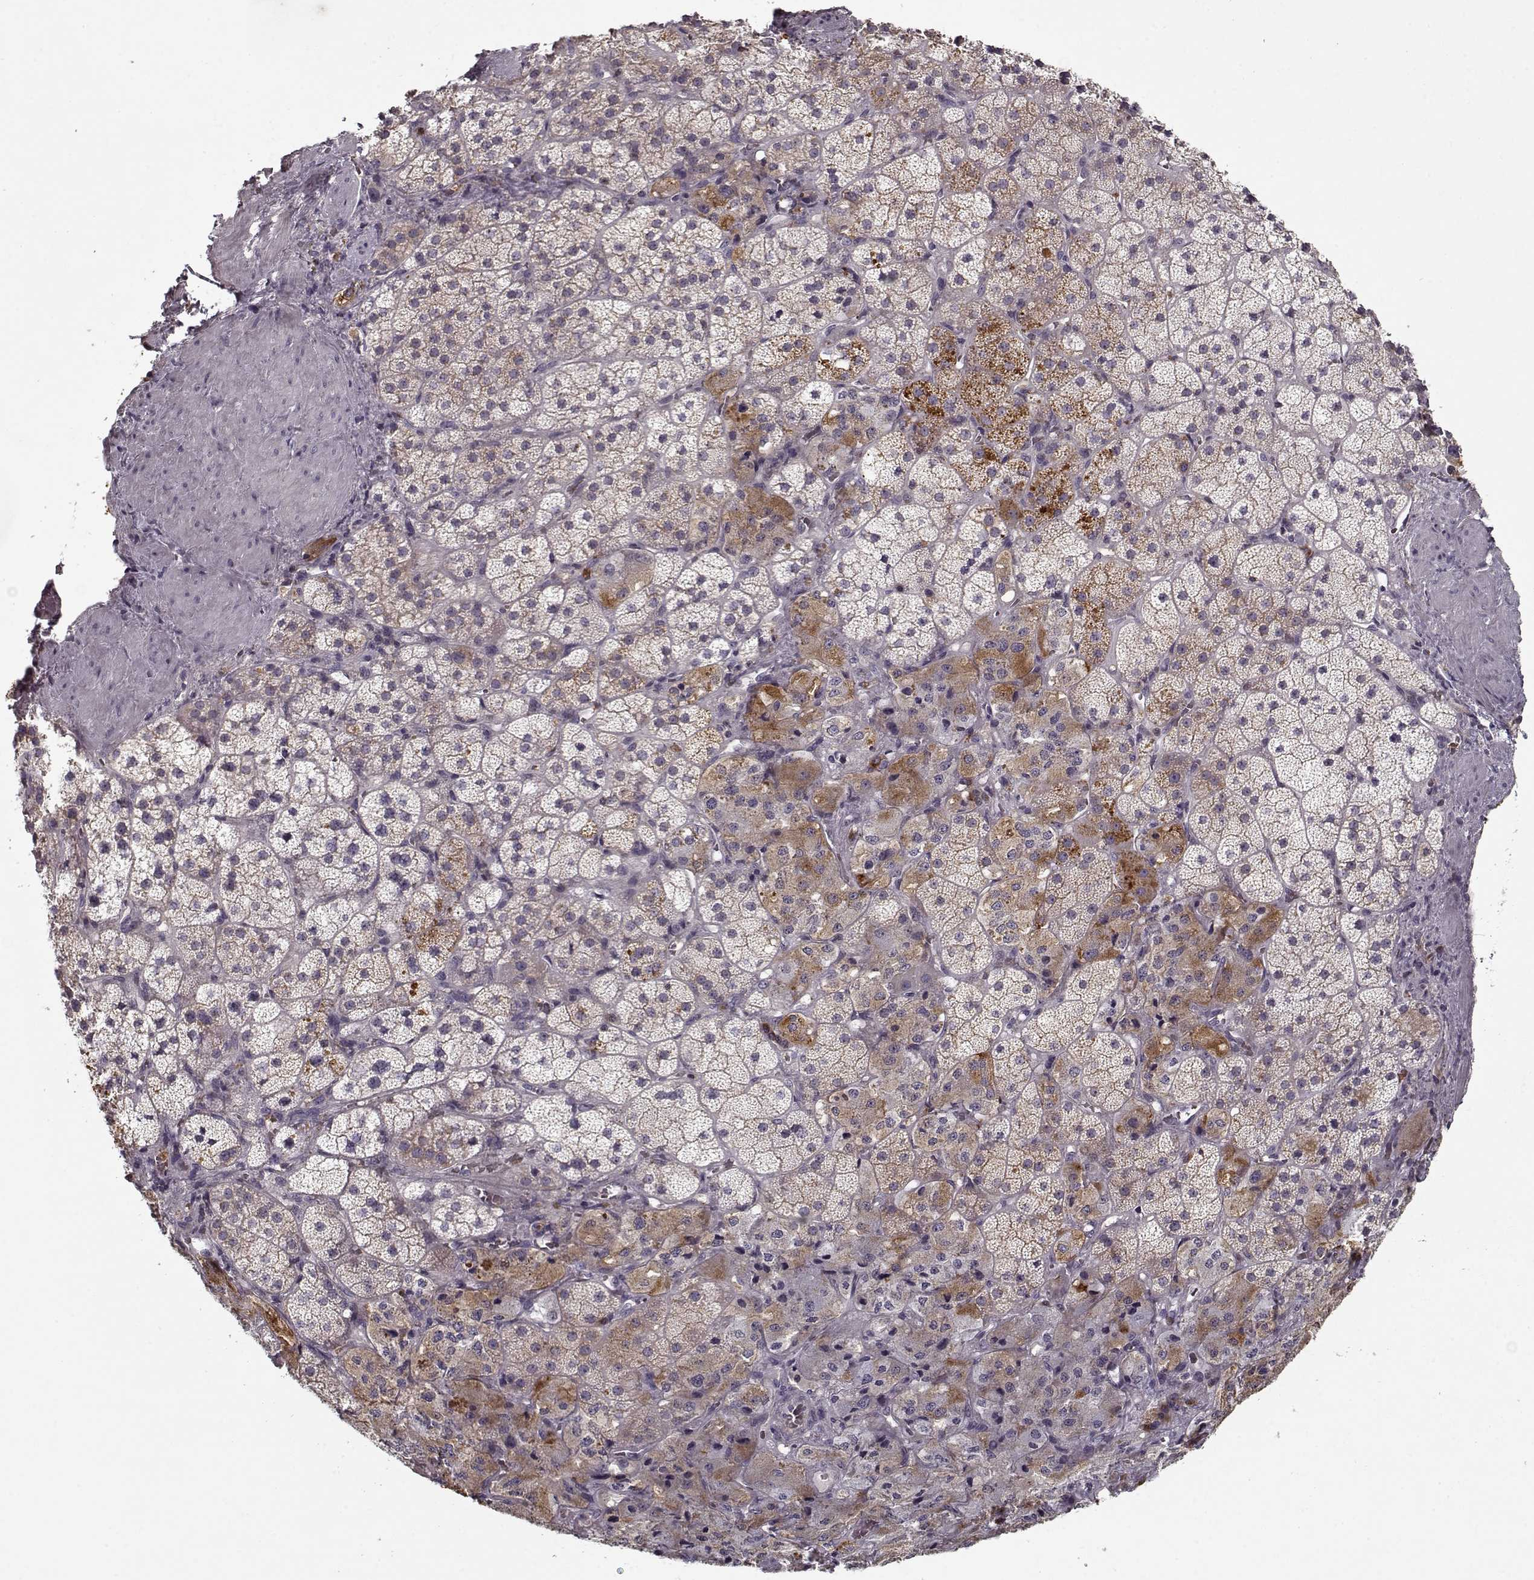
{"staining": {"intensity": "moderate", "quantity": "25%-75%", "location": "cytoplasmic/membranous"}, "tissue": "adrenal gland", "cell_type": "Glandular cells", "image_type": "normal", "snomed": [{"axis": "morphology", "description": "Normal tissue, NOS"}, {"axis": "topography", "description": "Adrenal gland"}], "caption": "Brown immunohistochemical staining in unremarkable adrenal gland displays moderate cytoplasmic/membranous staining in about 25%-75% of glandular cells.", "gene": "UNC13D", "patient": {"sex": "male", "age": 57}}